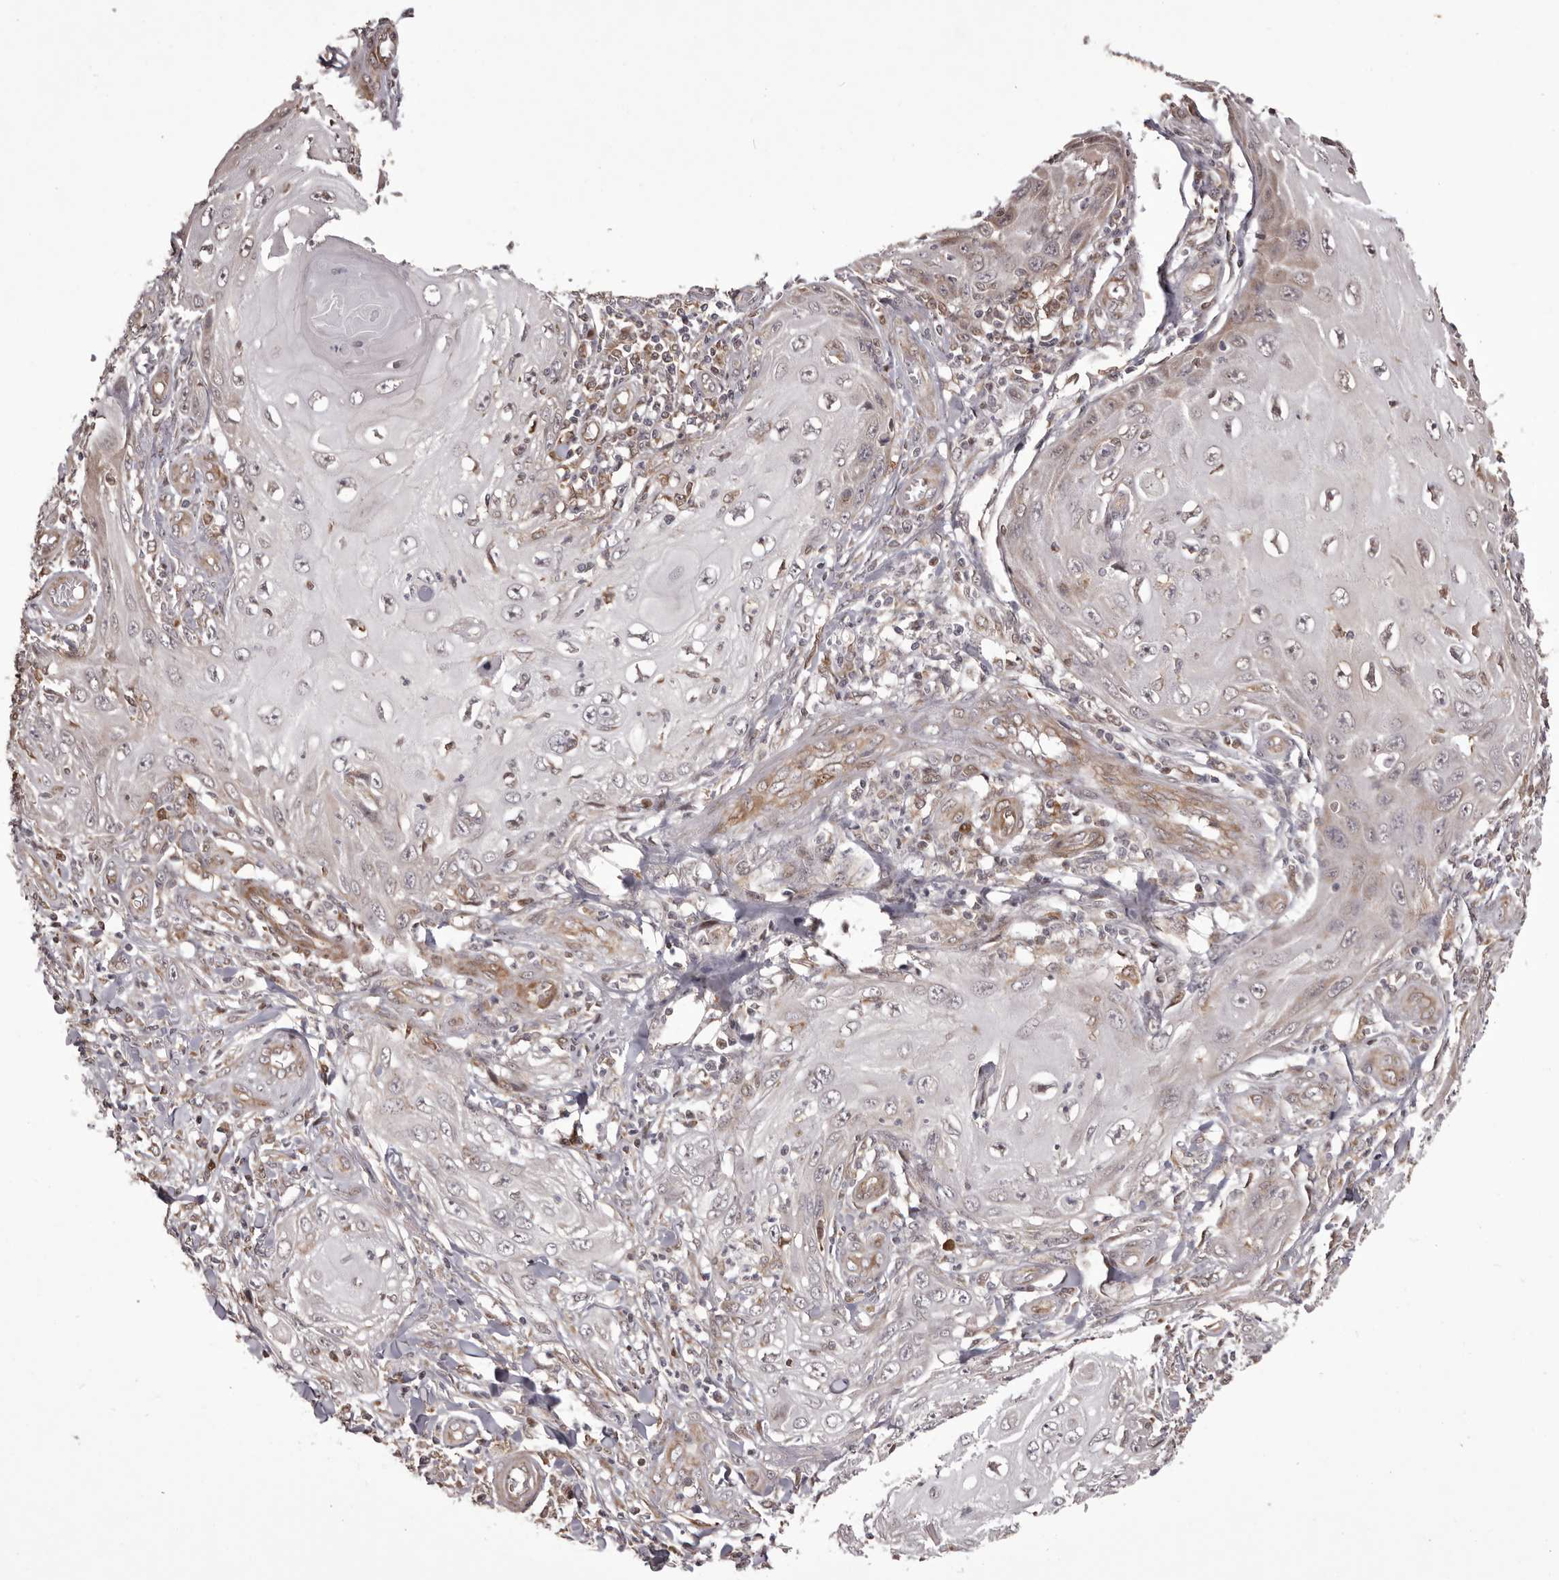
{"staining": {"intensity": "weak", "quantity": "<25%", "location": "cytoplasmic/membranous"}, "tissue": "skin cancer", "cell_type": "Tumor cells", "image_type": "cancer", "snomed": [{"axis": "morphology", "description": "Squamous cell carcinoma, NOS"}, {"axis": "topography", "description": "Skin"}], "caption": "High magnification brightfield microscopy of skin cancer (squamous cell carcinoma) stained with DAB (3,3'-diaminobenzidine) (brown) and counterstained with hematoxylin (blue): tumor cells show no significant expression.", "gene": "GFOD1", "patient": {"sex": "female", "age": 73}}